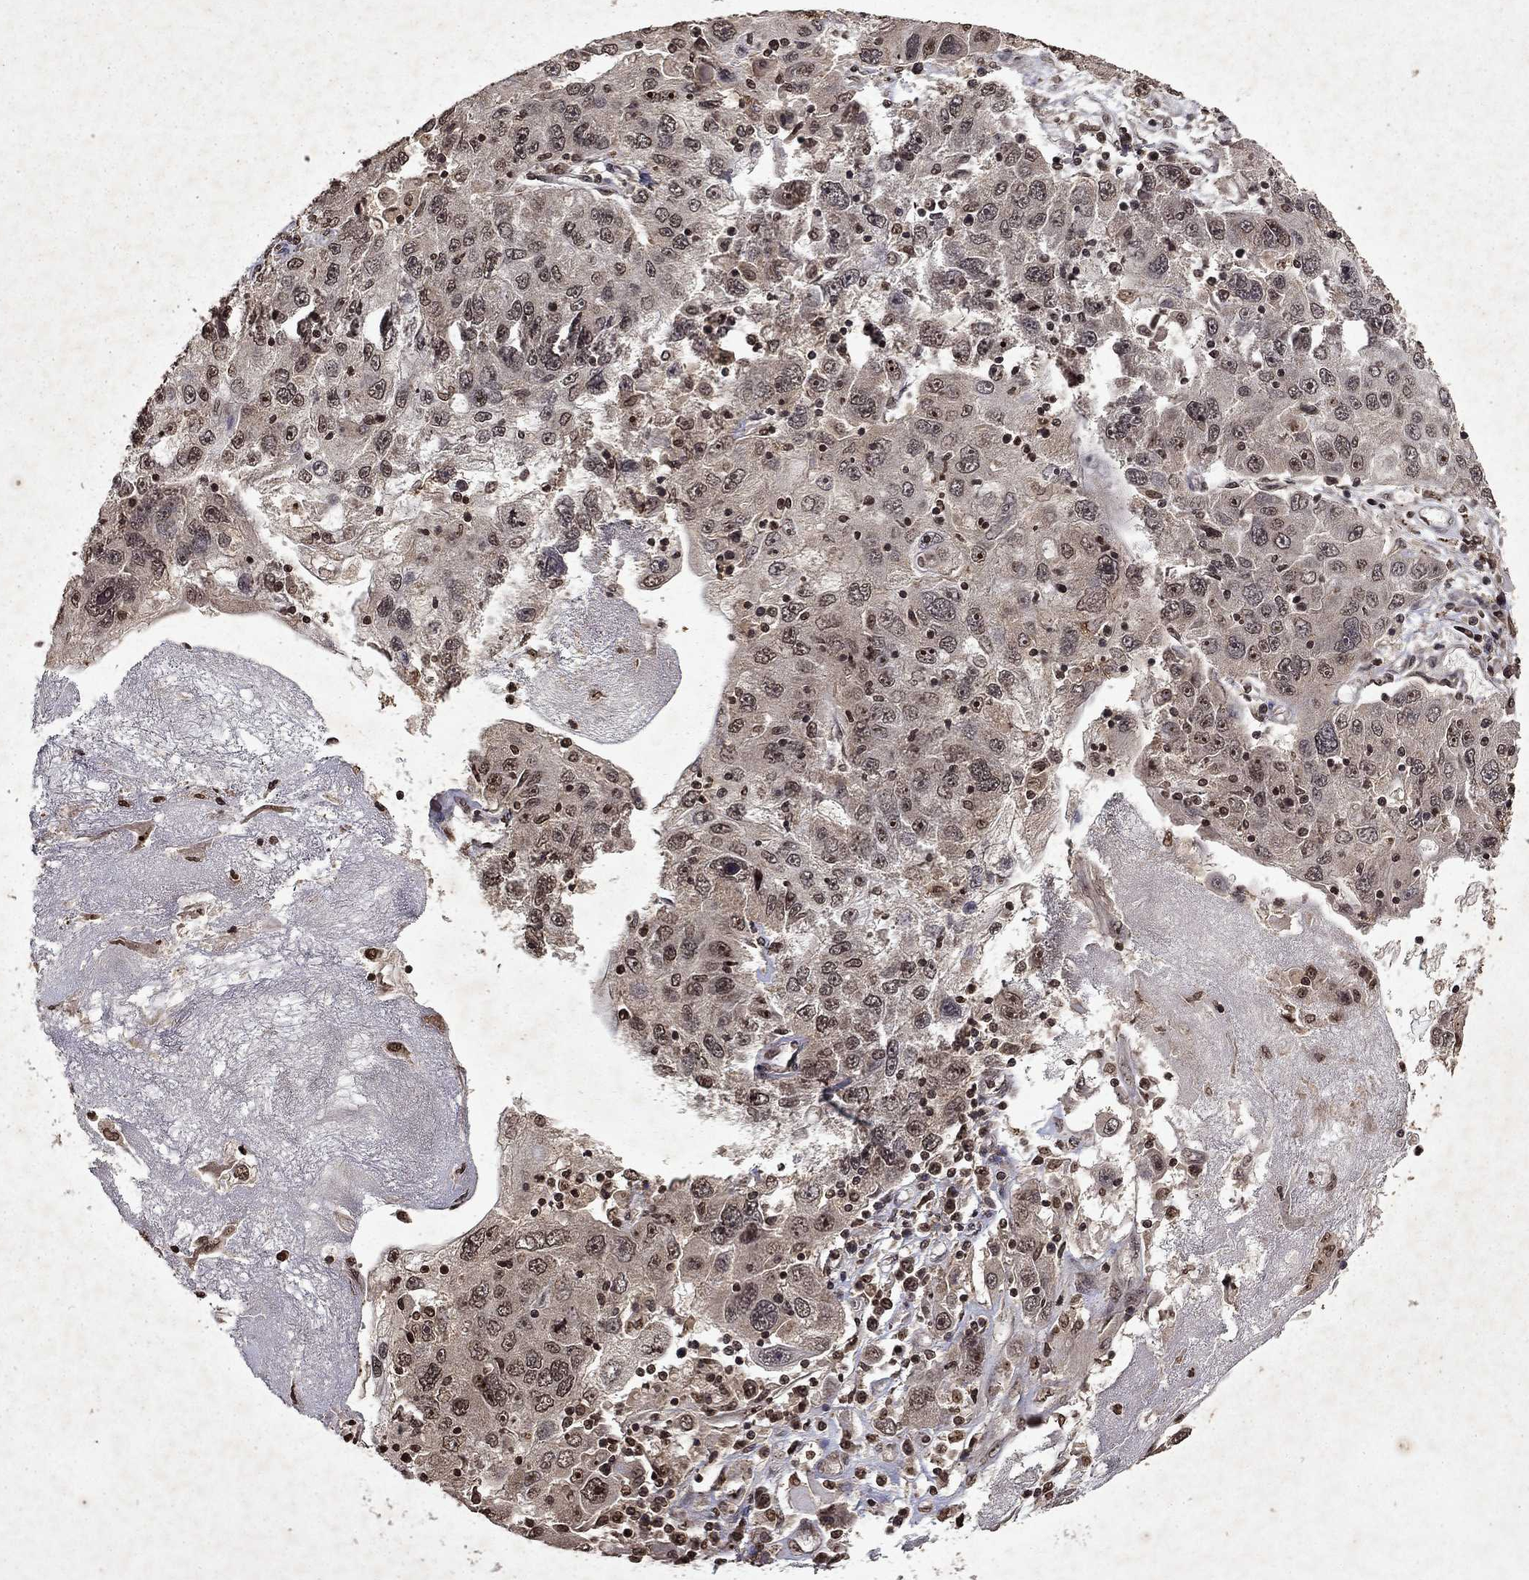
{"staining": {"intensity": "negative", "quantity": "none", "location": "none"}, "tissue": "stomach cancer", "cell_type": "Tumor cells", "image_type": "cancer", "snomed": [{"axis": "morphology", "description": "Adenocarcinoma, NOS"}, {"axis": "topography", "description": "Stomach"}], "caption": "Adenocarcinoma (stomach) was stained to show a protein in brown. There is no significant staining in tumor cells.", "gene": "PIN4", "patient": {"sex": "male", "age": 56}}